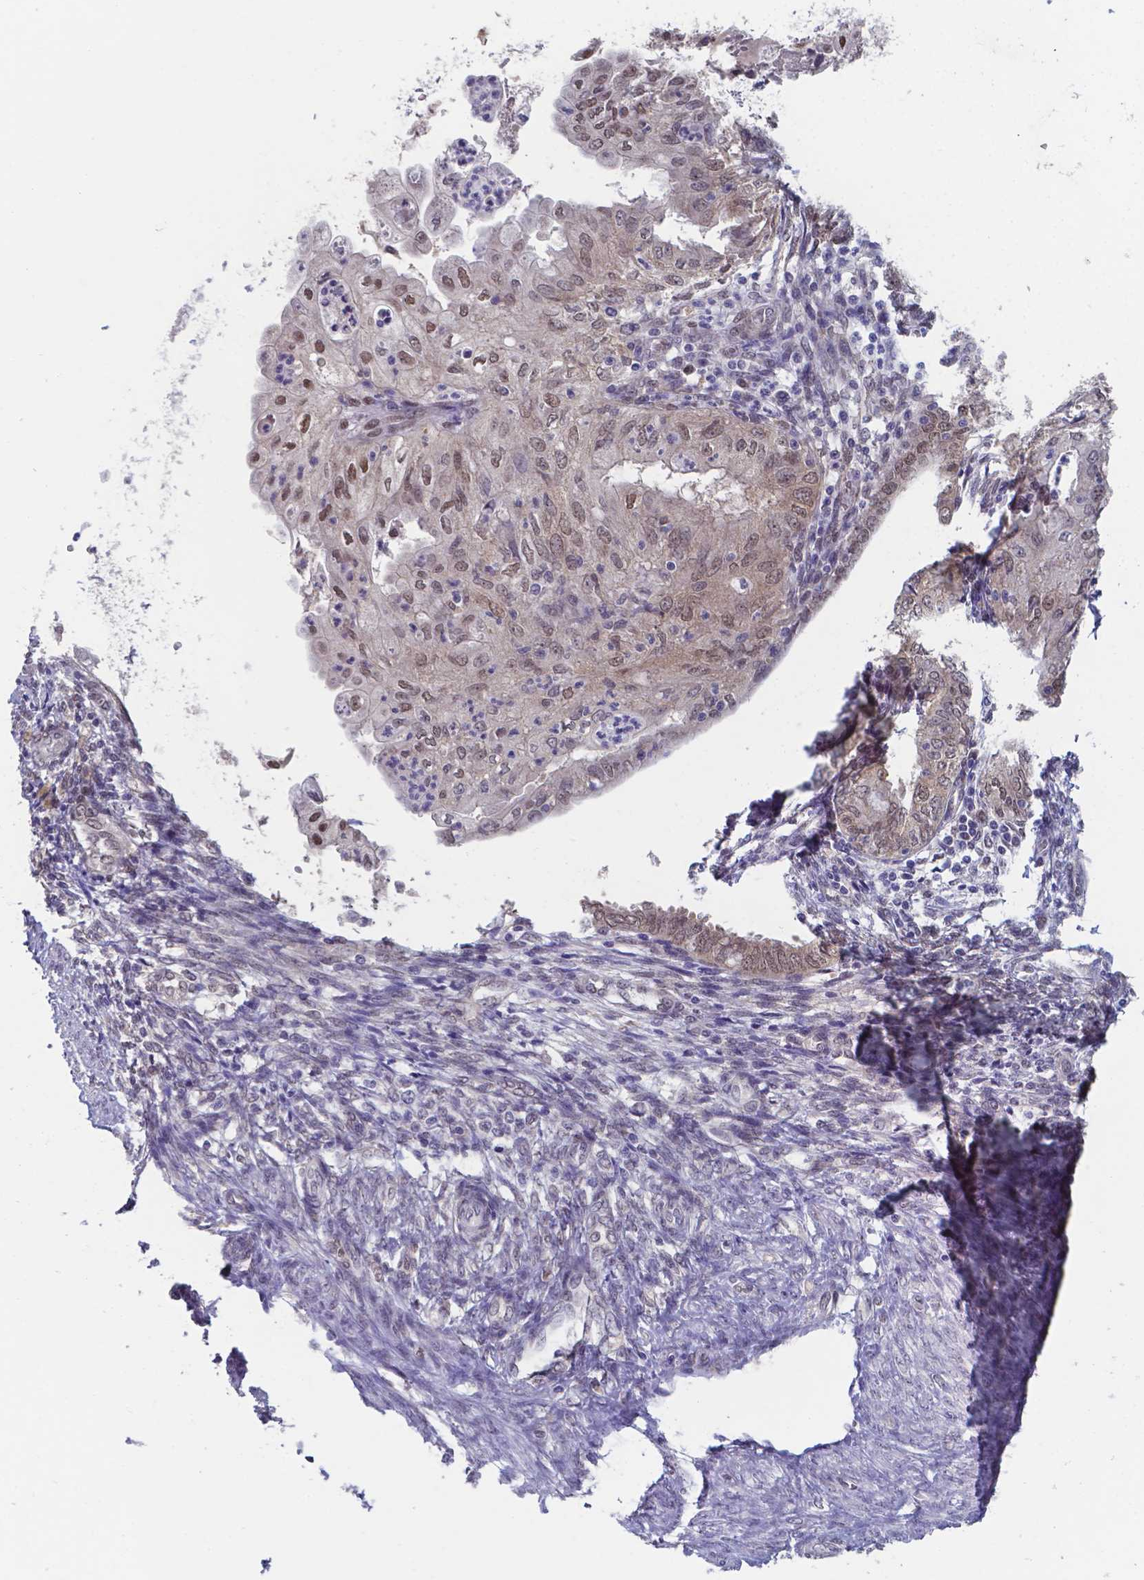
{"staining": {"intensity": "weak", "quantity": "<25%", "location": "nuclear"}, "tissue": "endometrial cancer", "cell_type": "Tumor cells", "image_type": "cancer", "snomed": [{"axis": "morphology", "description": "Adenocarcinoma, NOS"}, {"axis": "topography", "description": "Endometrium"}], "caption": "A high-resolution histopathology image shows IHC staining of endometrial cancer (adenocarcinoma), which demonstrates no significant staining in tumor cells.", "gene": "UBE2E2", "patient": {"sex": "female", "age": 68}}